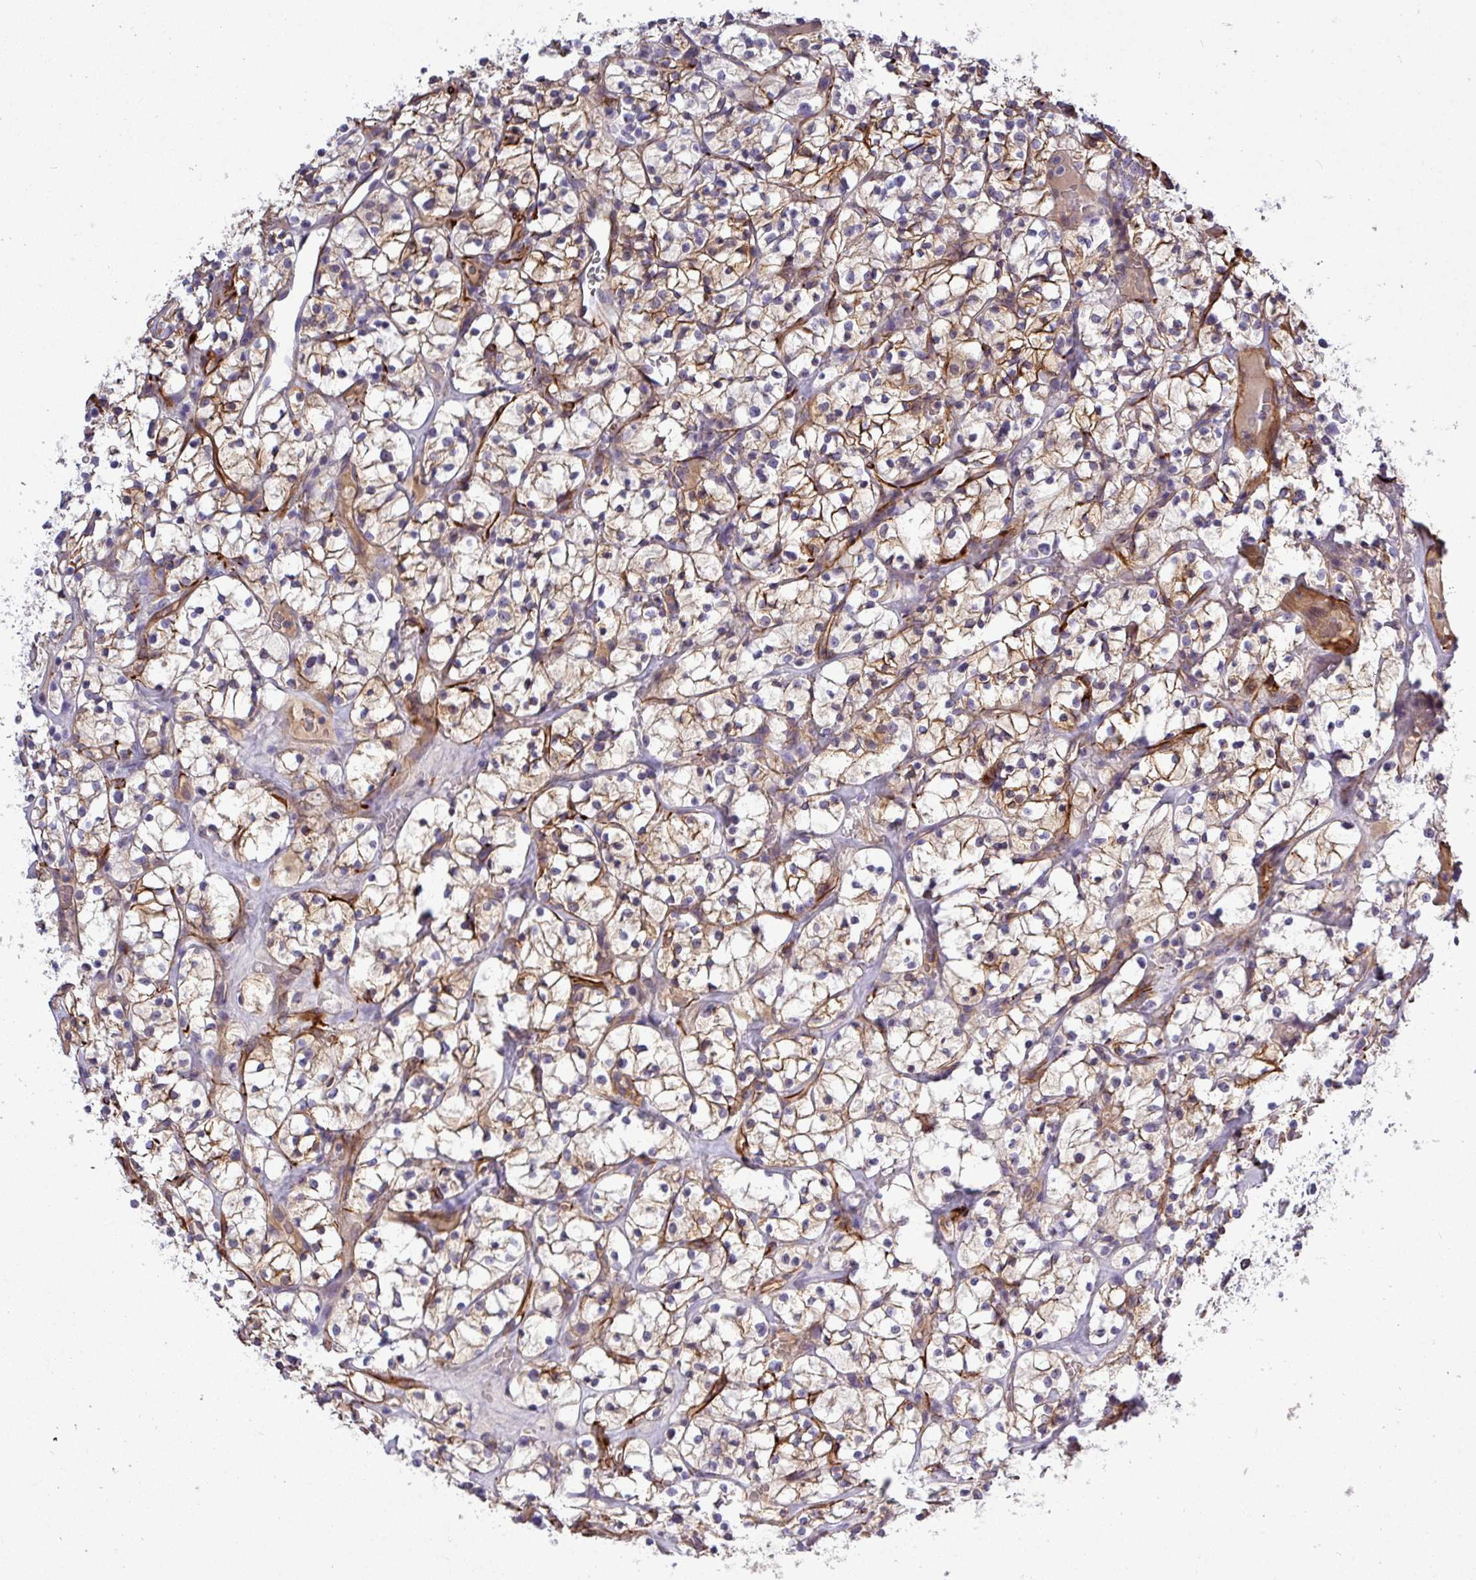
{"staining": {"intensity": "moderate", "quantity": ">75%", "location": "cytoplasmic/membranous"}, "tissue": "renal cancer", "cell_type": "Tumor cells", "image_type": "cancer", "snomed": [{"axis": "morphology", "description": "Adenocarcinoma, NOS"}, {"axis": "topography", "description": "Kidney"}], "caption": "Immunohistochemical staining of renal cancer (adenocarcinoma) shows medium levels of moderate cytoplasmic/membranous protein staining in about >75% of tumor cells.", "gene": "PARD6A", "patient": {"sex": "female", "age": 64}}